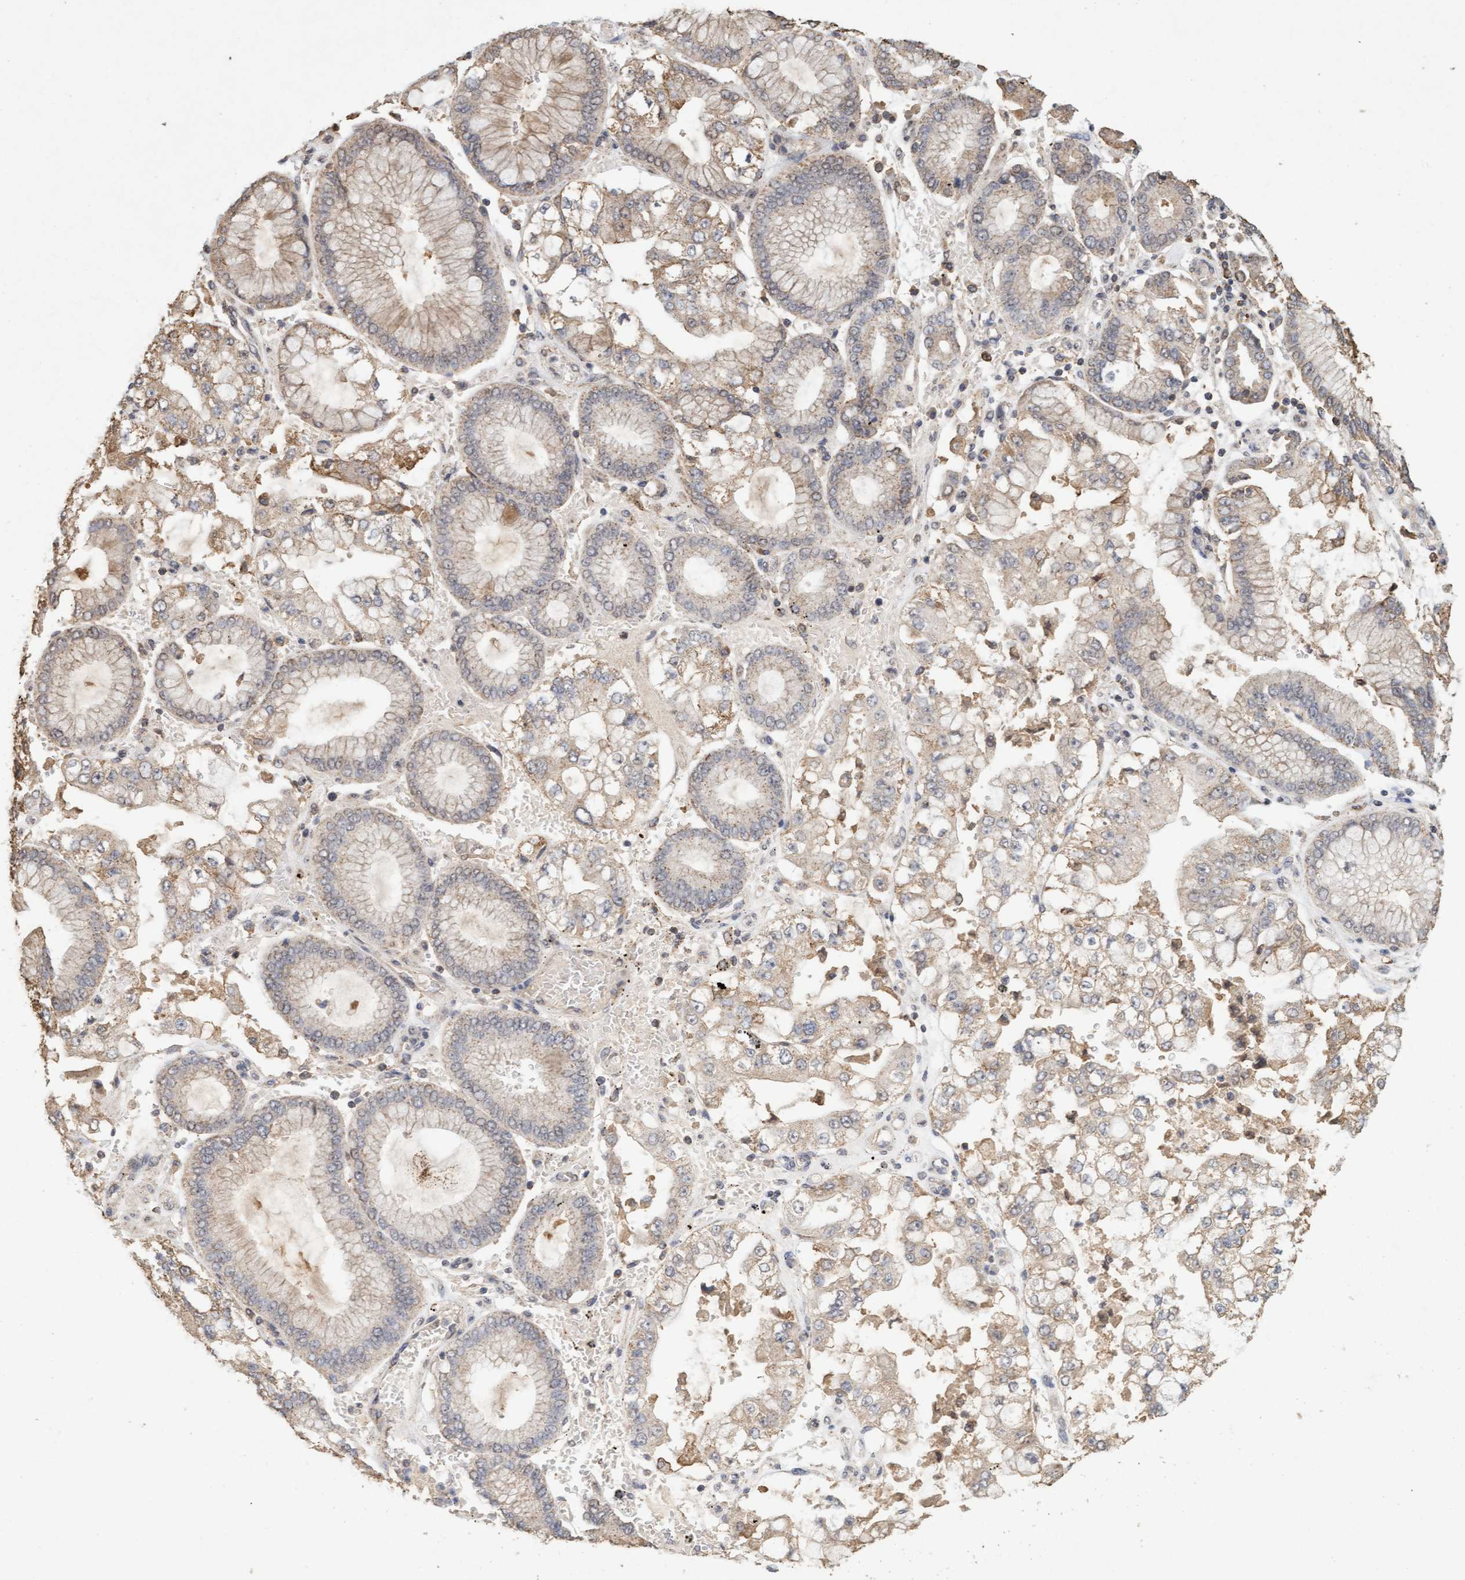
{"staining": {"intensity": "weak", "quantity": "25%-75%", "location": "cytoplasmic/membranous"}, "tissue": "stomach cancer", "cell_type": "Tumor cells", "image_type": "cancer", "snomed": [{"axis": "morphology", "description": "Adenocarcinoma, NOS"}, {"axis": "topography", "description": "Stomach"}], "caption": "Protein staining reveals weak cytoplasmic/membranous expression in about 25%-75% of tumor cells in stomach adenocarcinoma.", "gene": "VSIG8", "patient": {"sex": "male", "age": 76}}